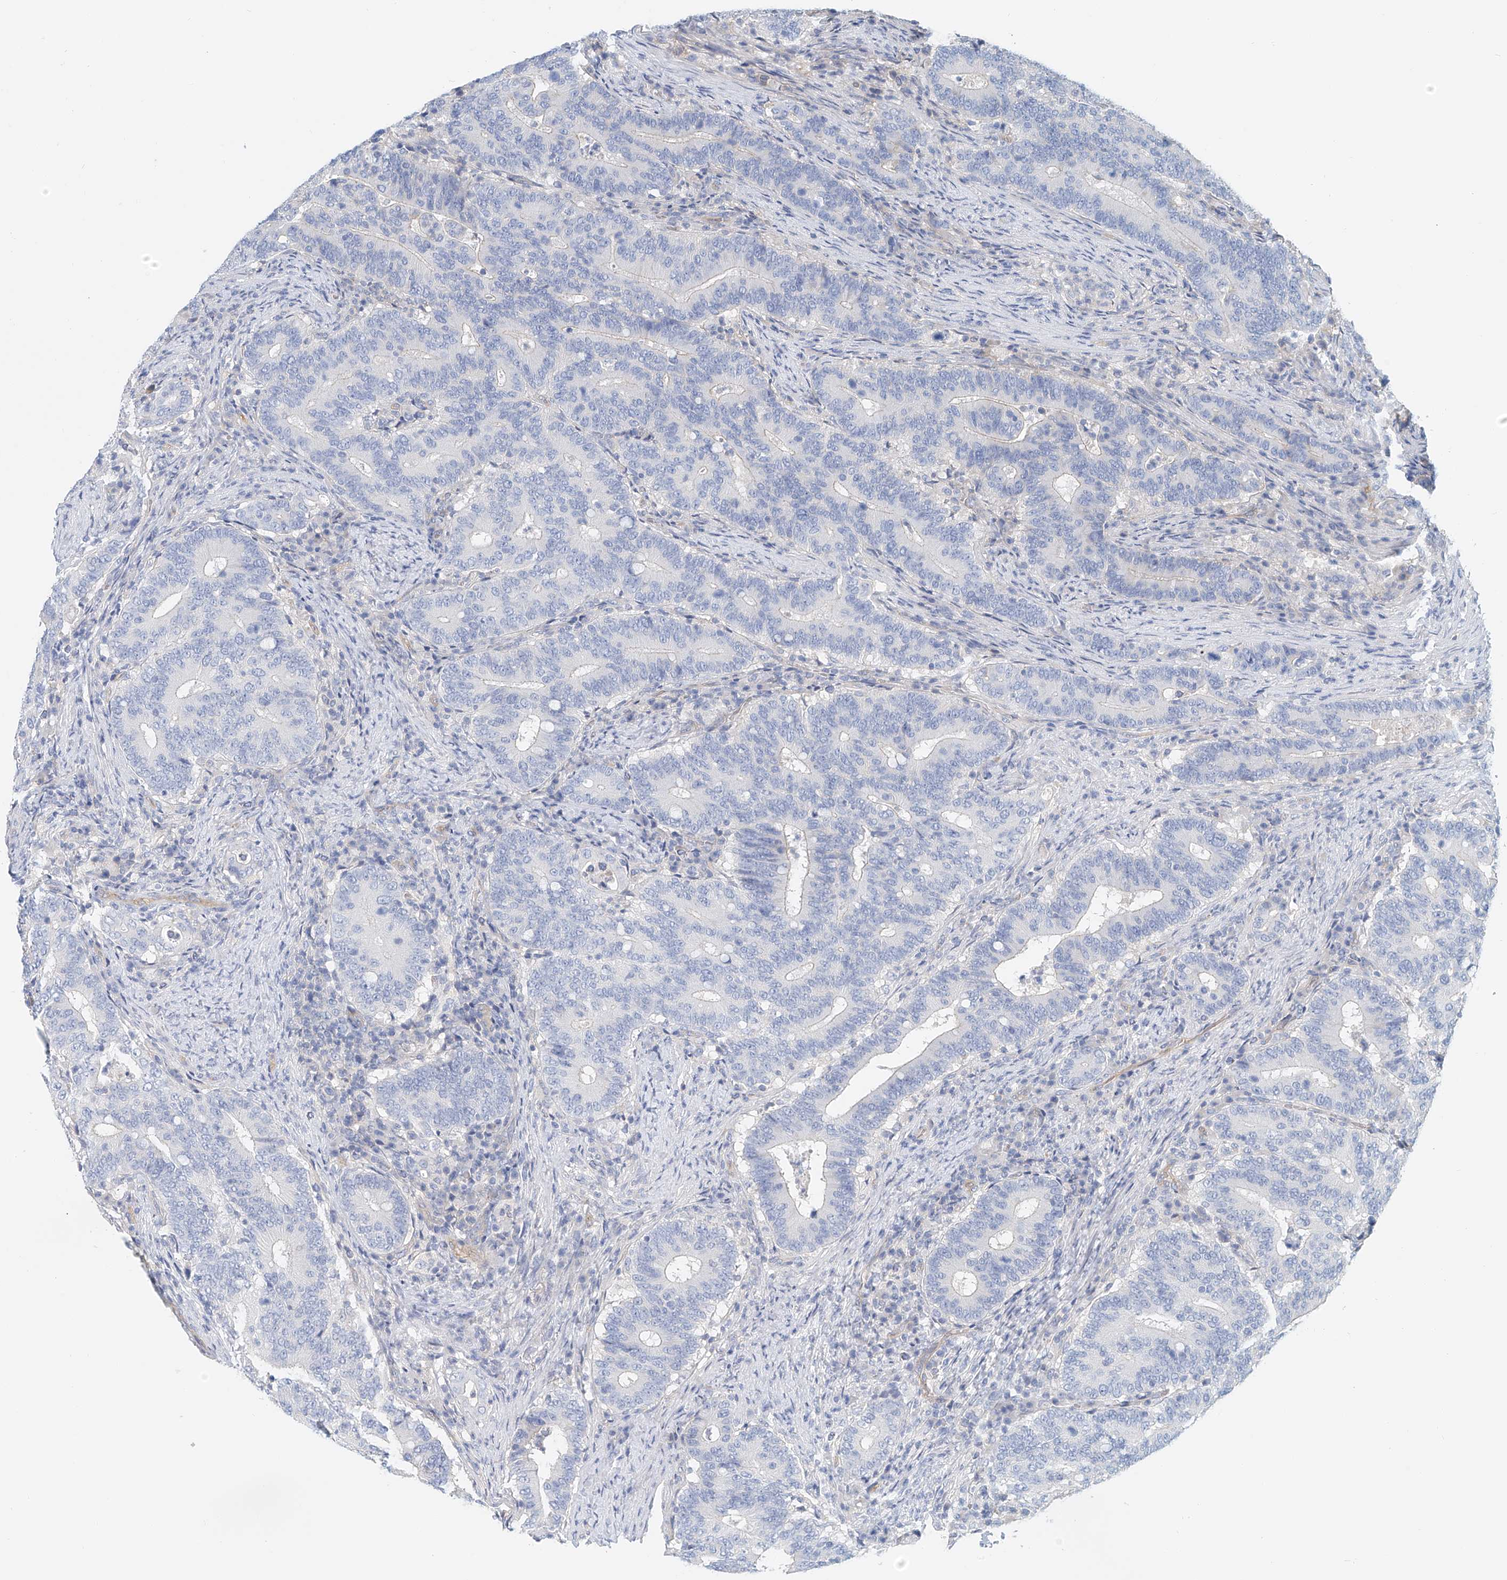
{"staining": {"intensity": "negative", "quantity": "none", "location": "none"}, "tissue": "colorectal cancer", "cell_type": "Tumor cells", "image_type": "cancer", "snomed": [{"axis": "morphology", "description": "Adenocarcinoma, NOS"}, {"axis": "topography", "description": "Colon"}], "caption": "This is a photomicrograph of IHC staining of colorectal cancer (adenocarcinoma), which shows no expression in tumor cells.", "gene": "FRYL", "patient": {"sex": "female", "age": 66}}